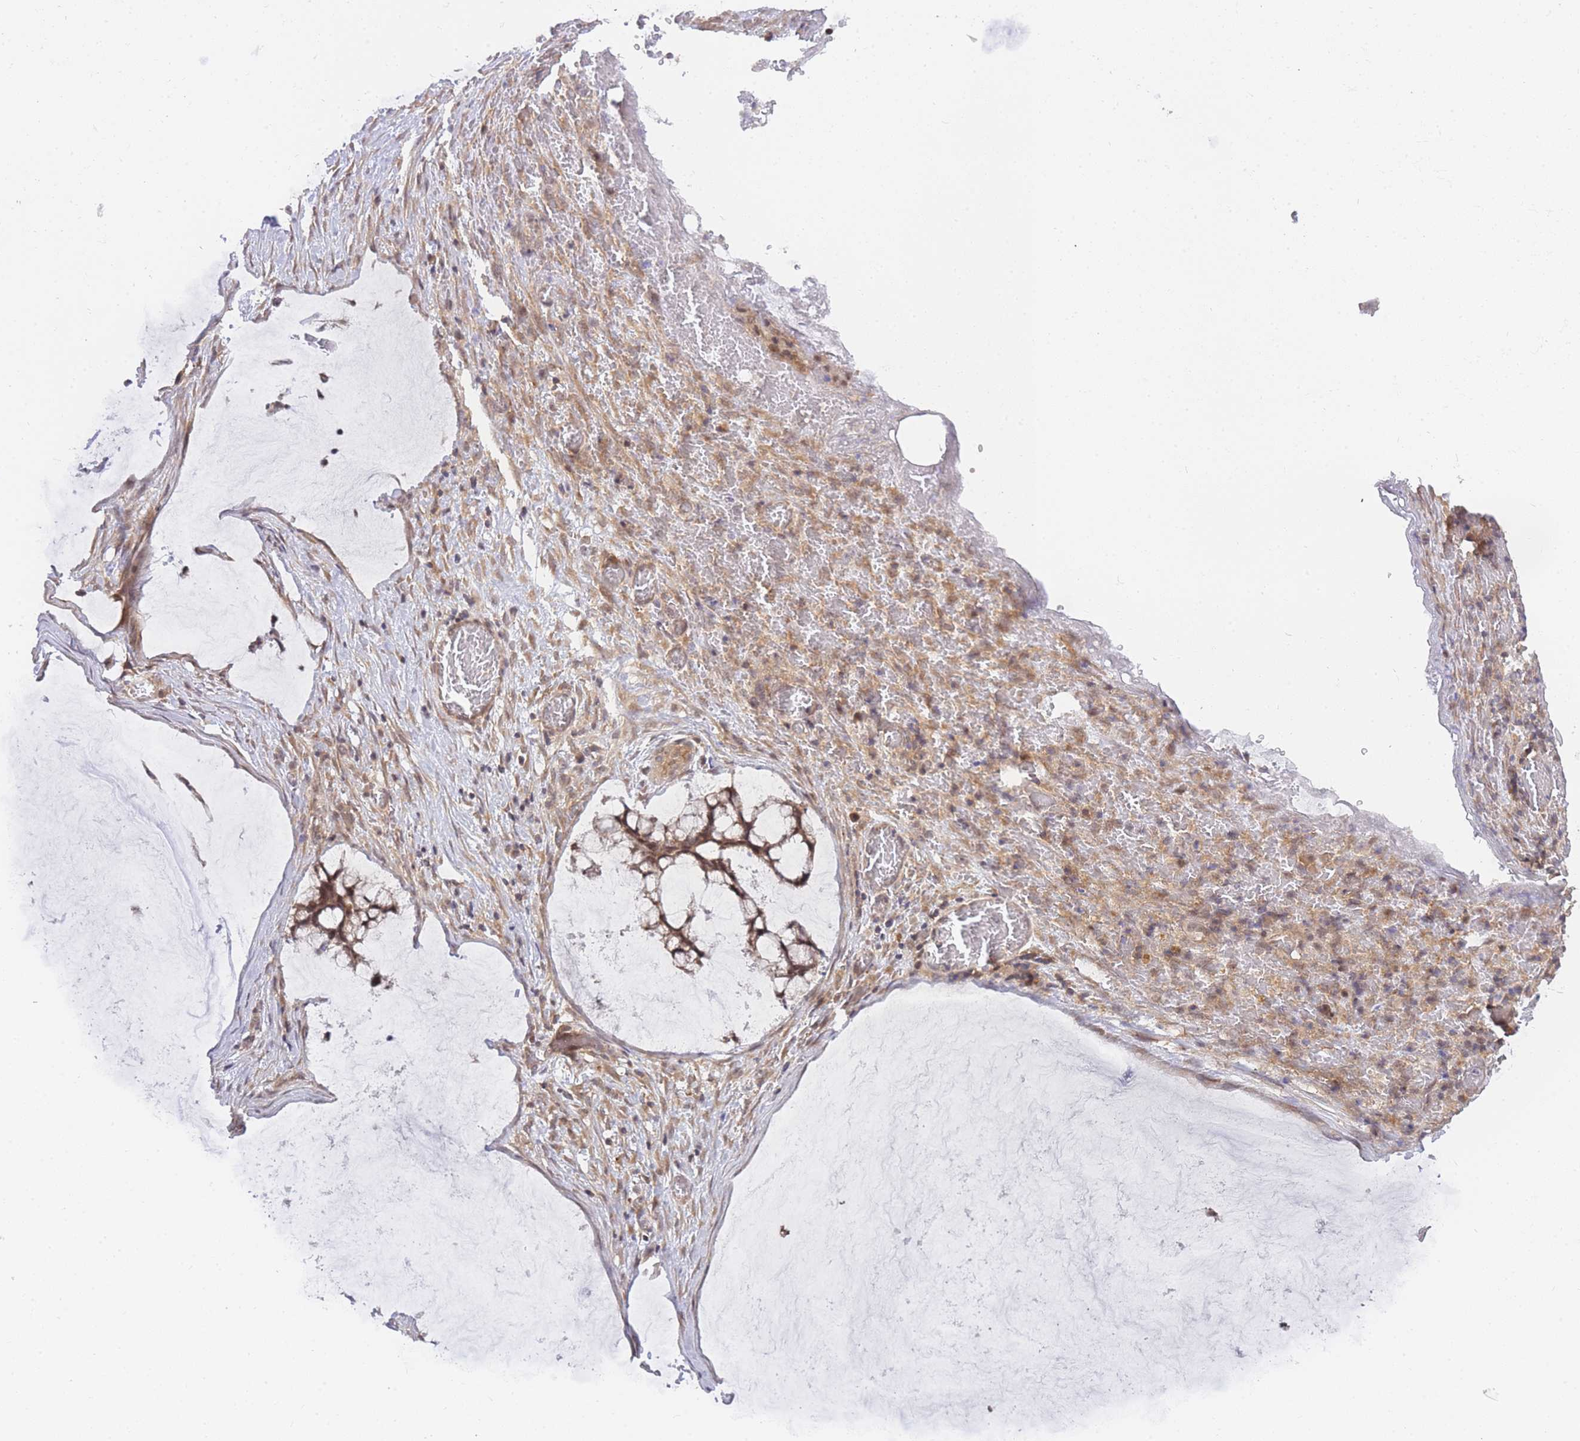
{"staining": {"intensity": "moderate", "quantity": ">75%", "location": "cytoplasmic/membranous,nuclear"}, "tissue": "ovarian cancer", "cell_type": "Tumor cells", "image_type": "cancer", "snomed": [{"axis": "morphology", "description": "Cystadenocarcinoma, mucinous, NOS"}, {"axis": "topography", "description": "Ovary"}], "caption": "Brown immunohistochemical staining in mucinous cystadenocarcinoma (ovarian) demonstrates moderate cytoplasmic/membranous and nuclear positivity in approximately >75% of tumor cells.", "gene": "KIAA1191", "patient": {"sex": "female", "age": 42}}